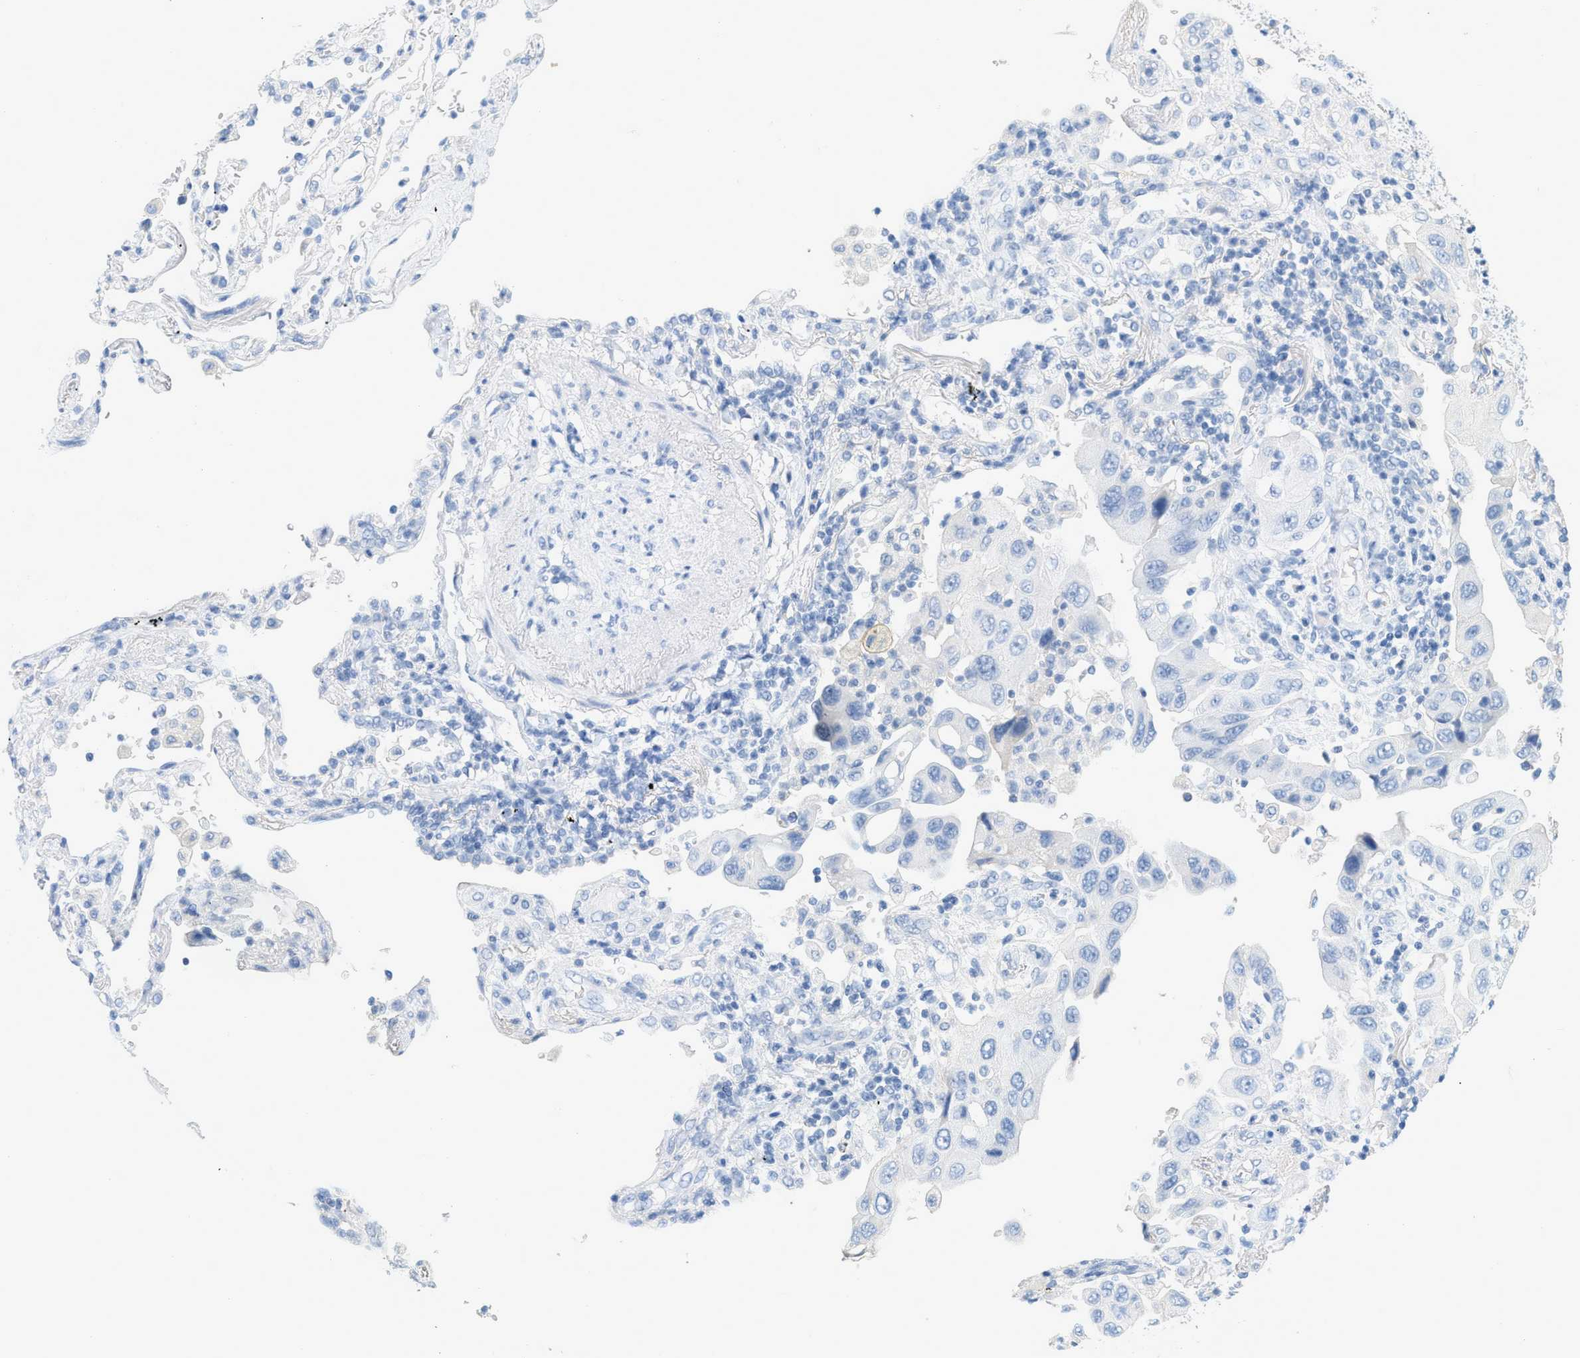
{"staining": {"intensity": "negative", "quantity": "none", "location": "none"}, "tissue": "lung cancer", "cell_type": "Tumor cells", "image_type": "cancer", "snomed": [{"axis": "morphology", "description": "Adenocarcinoma, NOS"}, {"axis": "topography", "description": "Lung"}], "caption": "Human lung cancer (adenocarcinoma) stained for a protein using IHC demonstrates no staining in tumor cells.", "gene": "PAPPA", "patient": {"sex": "female", "age": 65}}